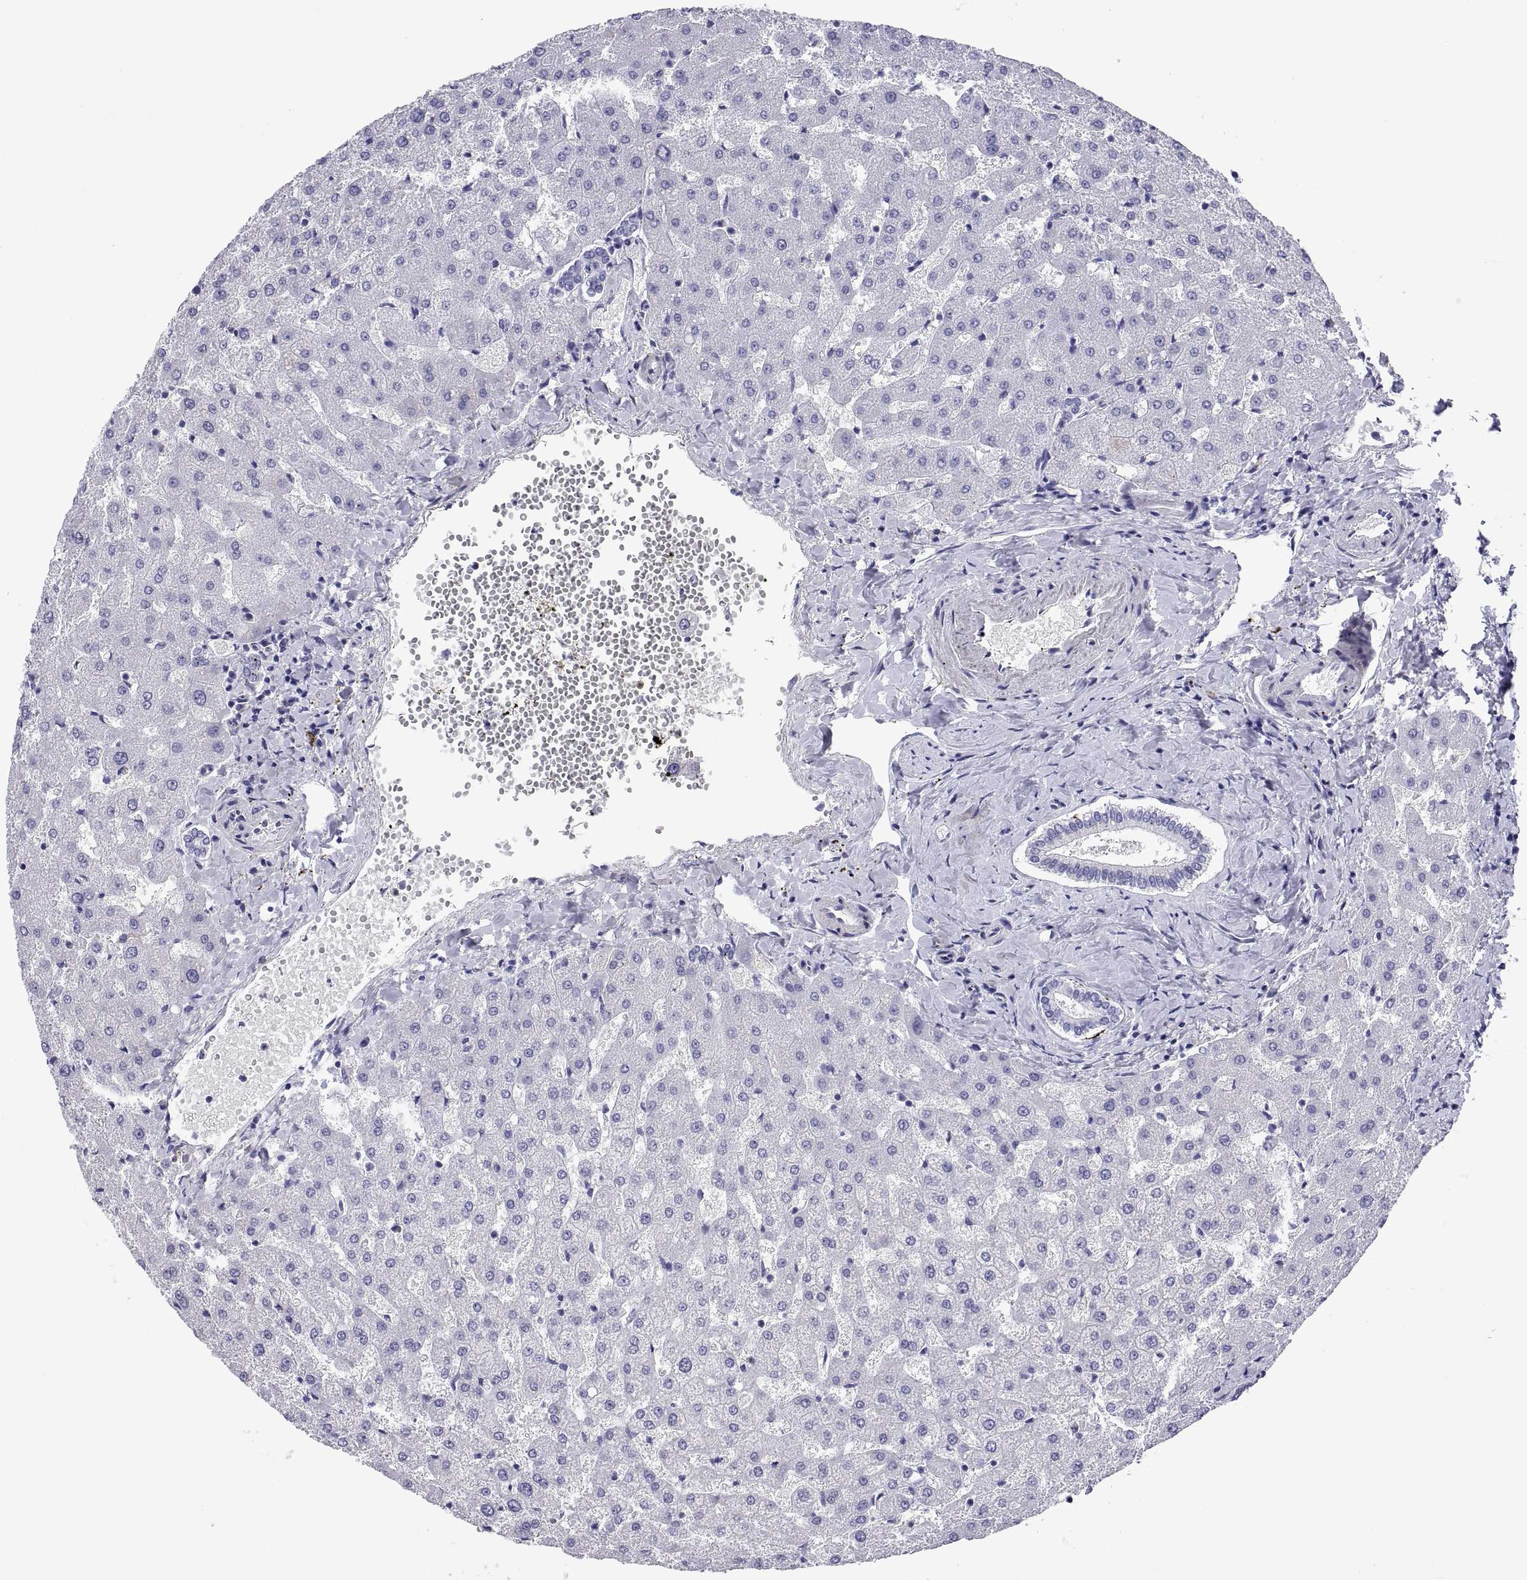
{"staining": {"intensity": "negative", "quantity": "none", "location": "none"}, "tissue": "liver", "cell_type": "Cholangiocytes", "image_type": "normal", "snomed": [{"axis": "morphology", "description": "Normal tissue, NOS"}, {"axis": "topography", "description": "Liver"}], "caption": "An immunohistochemistry (IHC) histopathology image of benign liver is shown. There is no staining in cholangiocytes of liver.", "gene": "CHCT1", "patient": {"sex": "female", "age": 50}}